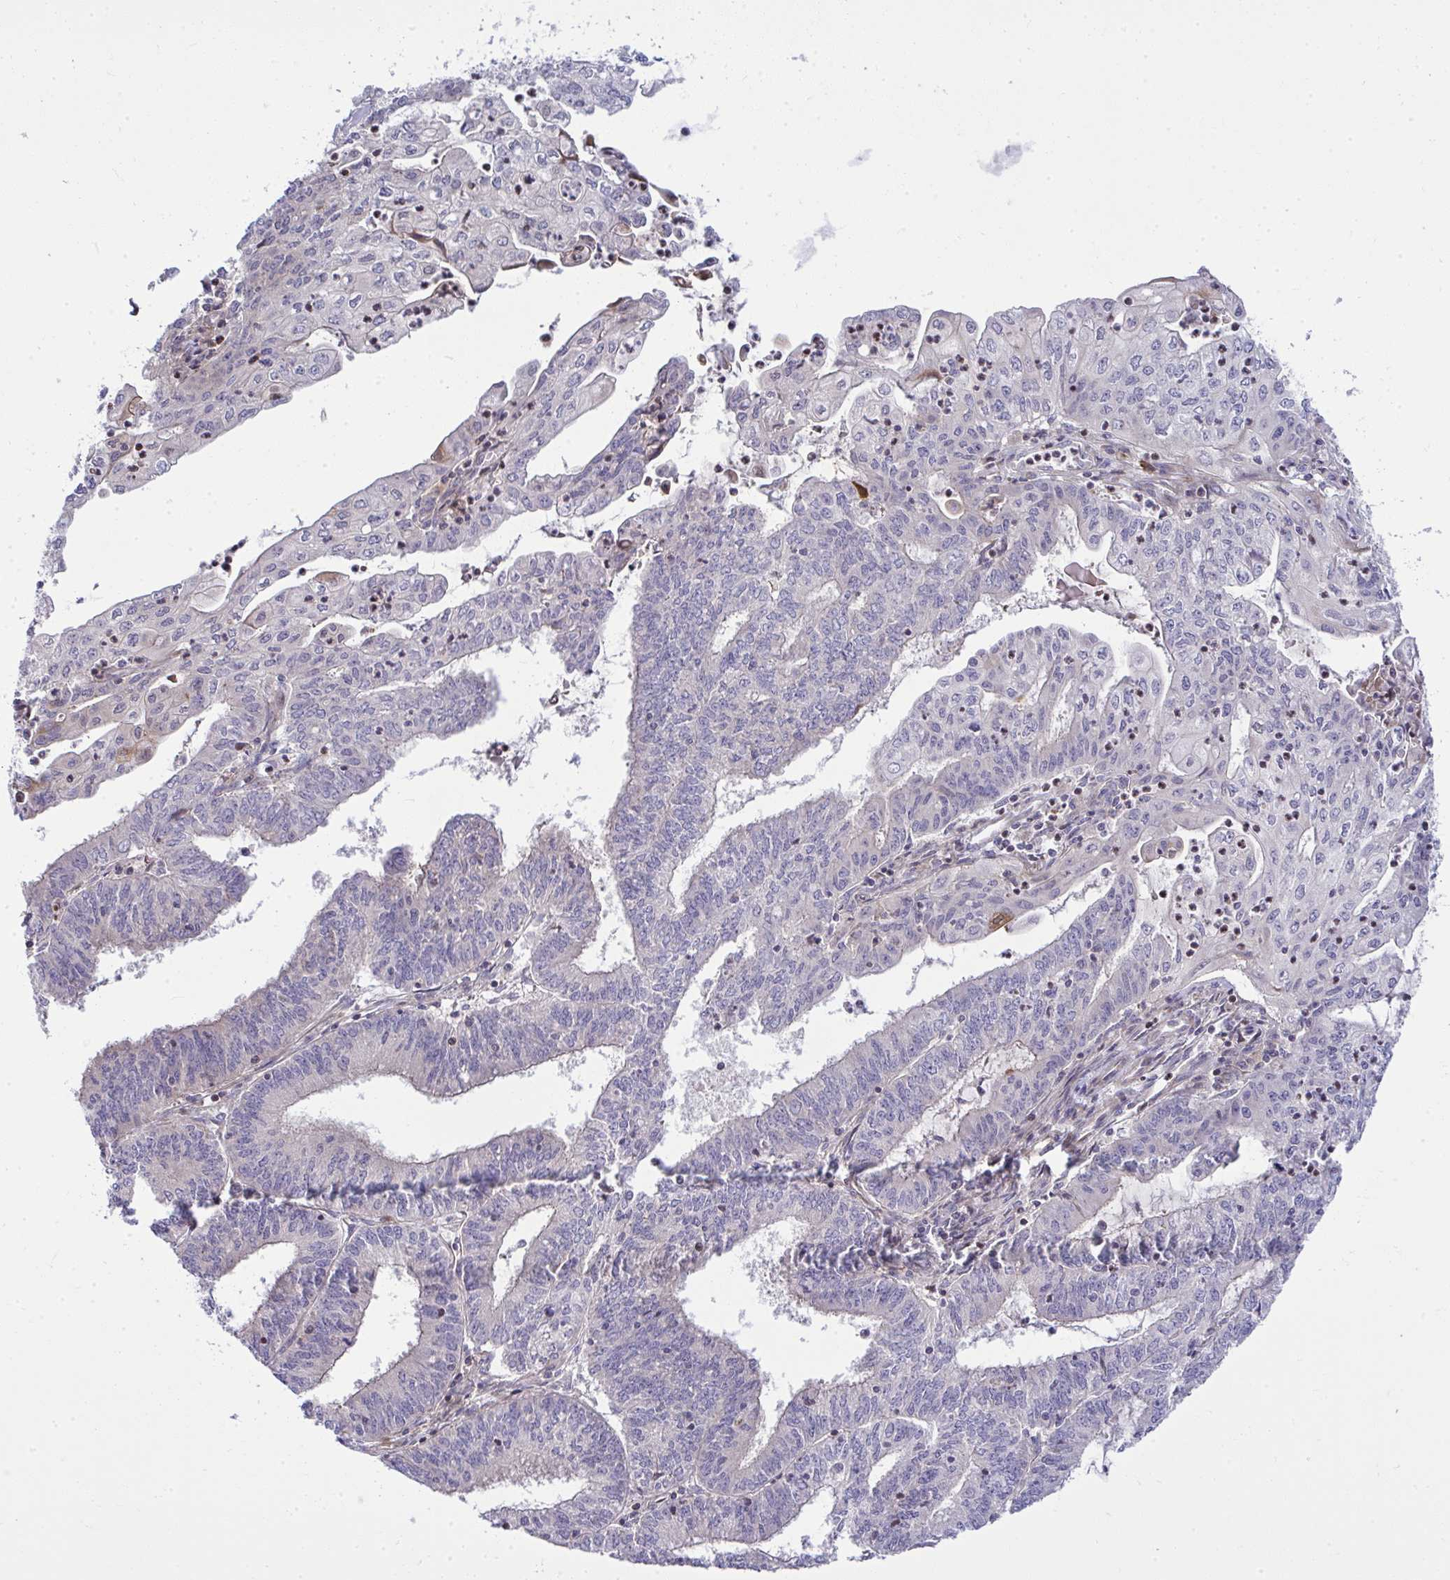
{"staining": {"intensity": "negative", "quantity": "none", "location": "none"}, "tissue": "endometrial cancer", "cell_type": "Tumor cells", "image_type": "cancer", "snomed": [{"axis": "morphology", "description": "Adenocarcinoma, NOS"}, {"axis": "topography", "description": "Endometrium"}], "caption": "A histopathology image of adenocarcinoma (endometrial) stained for a protein demonstrates no brown staining in tumor cells.", "gene": "ZSCAN9", "patient": {"sex": "female", "age": 61}}